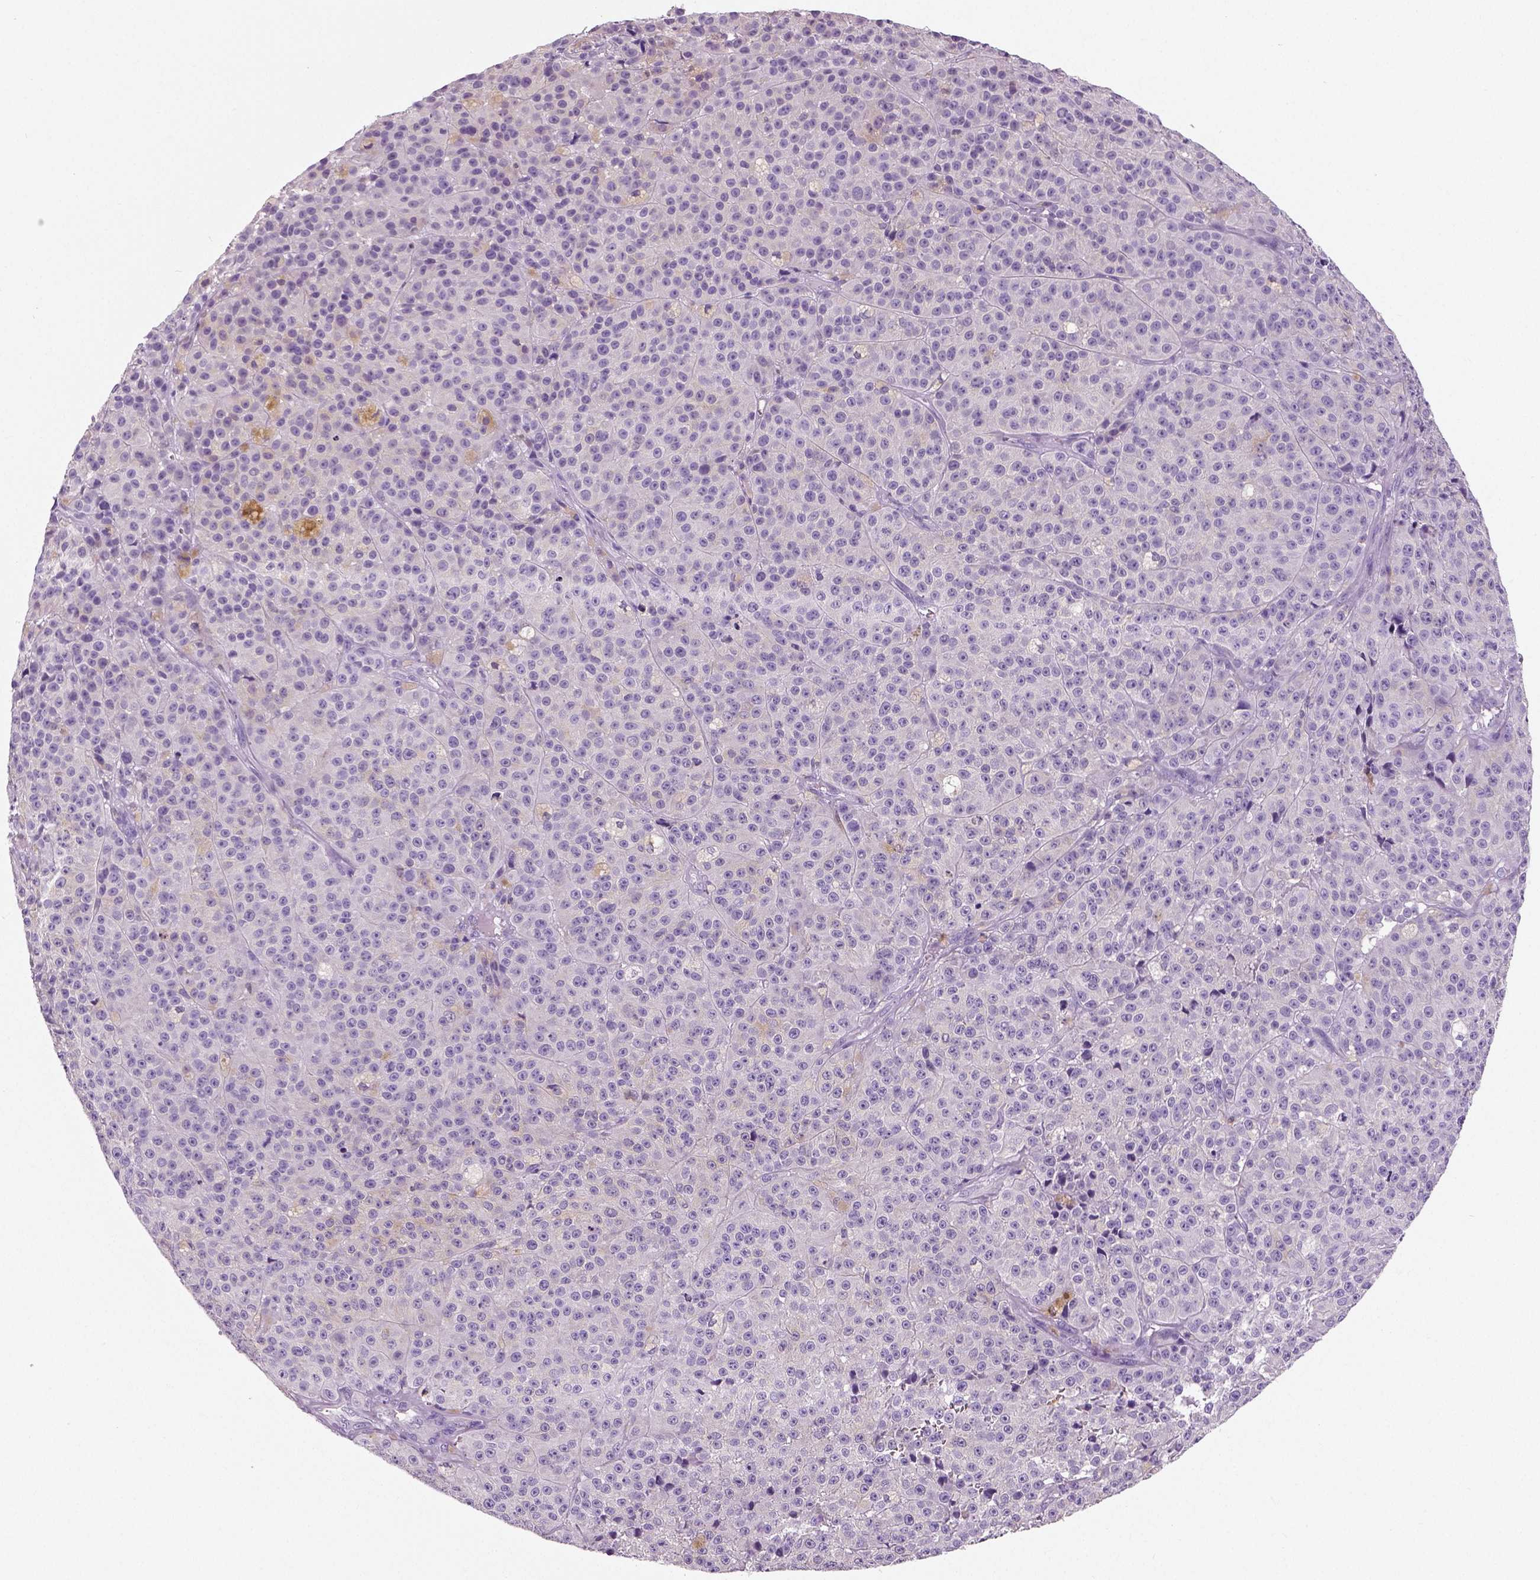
{"staining": {"intensity": "negative", "quantity": "none", "location": "none"}, "tissue": "melanoma", "cell_type": "Tumor cells", "image_type": "cancer", "snomed": [{"axis": "morphology", "description": "Malignant melanoma, NOS"}, {"axis": "topography", "description": "Skin"}], "caption": "Histopathology image shows no protein expression in tumor cells of melanoma tissue. (DAB (3,3'-diaminobenzidine) immunohistochemistry, high magnification).", "gene": "NECAB2", "patient": {"sex": "female", "age": 58}}